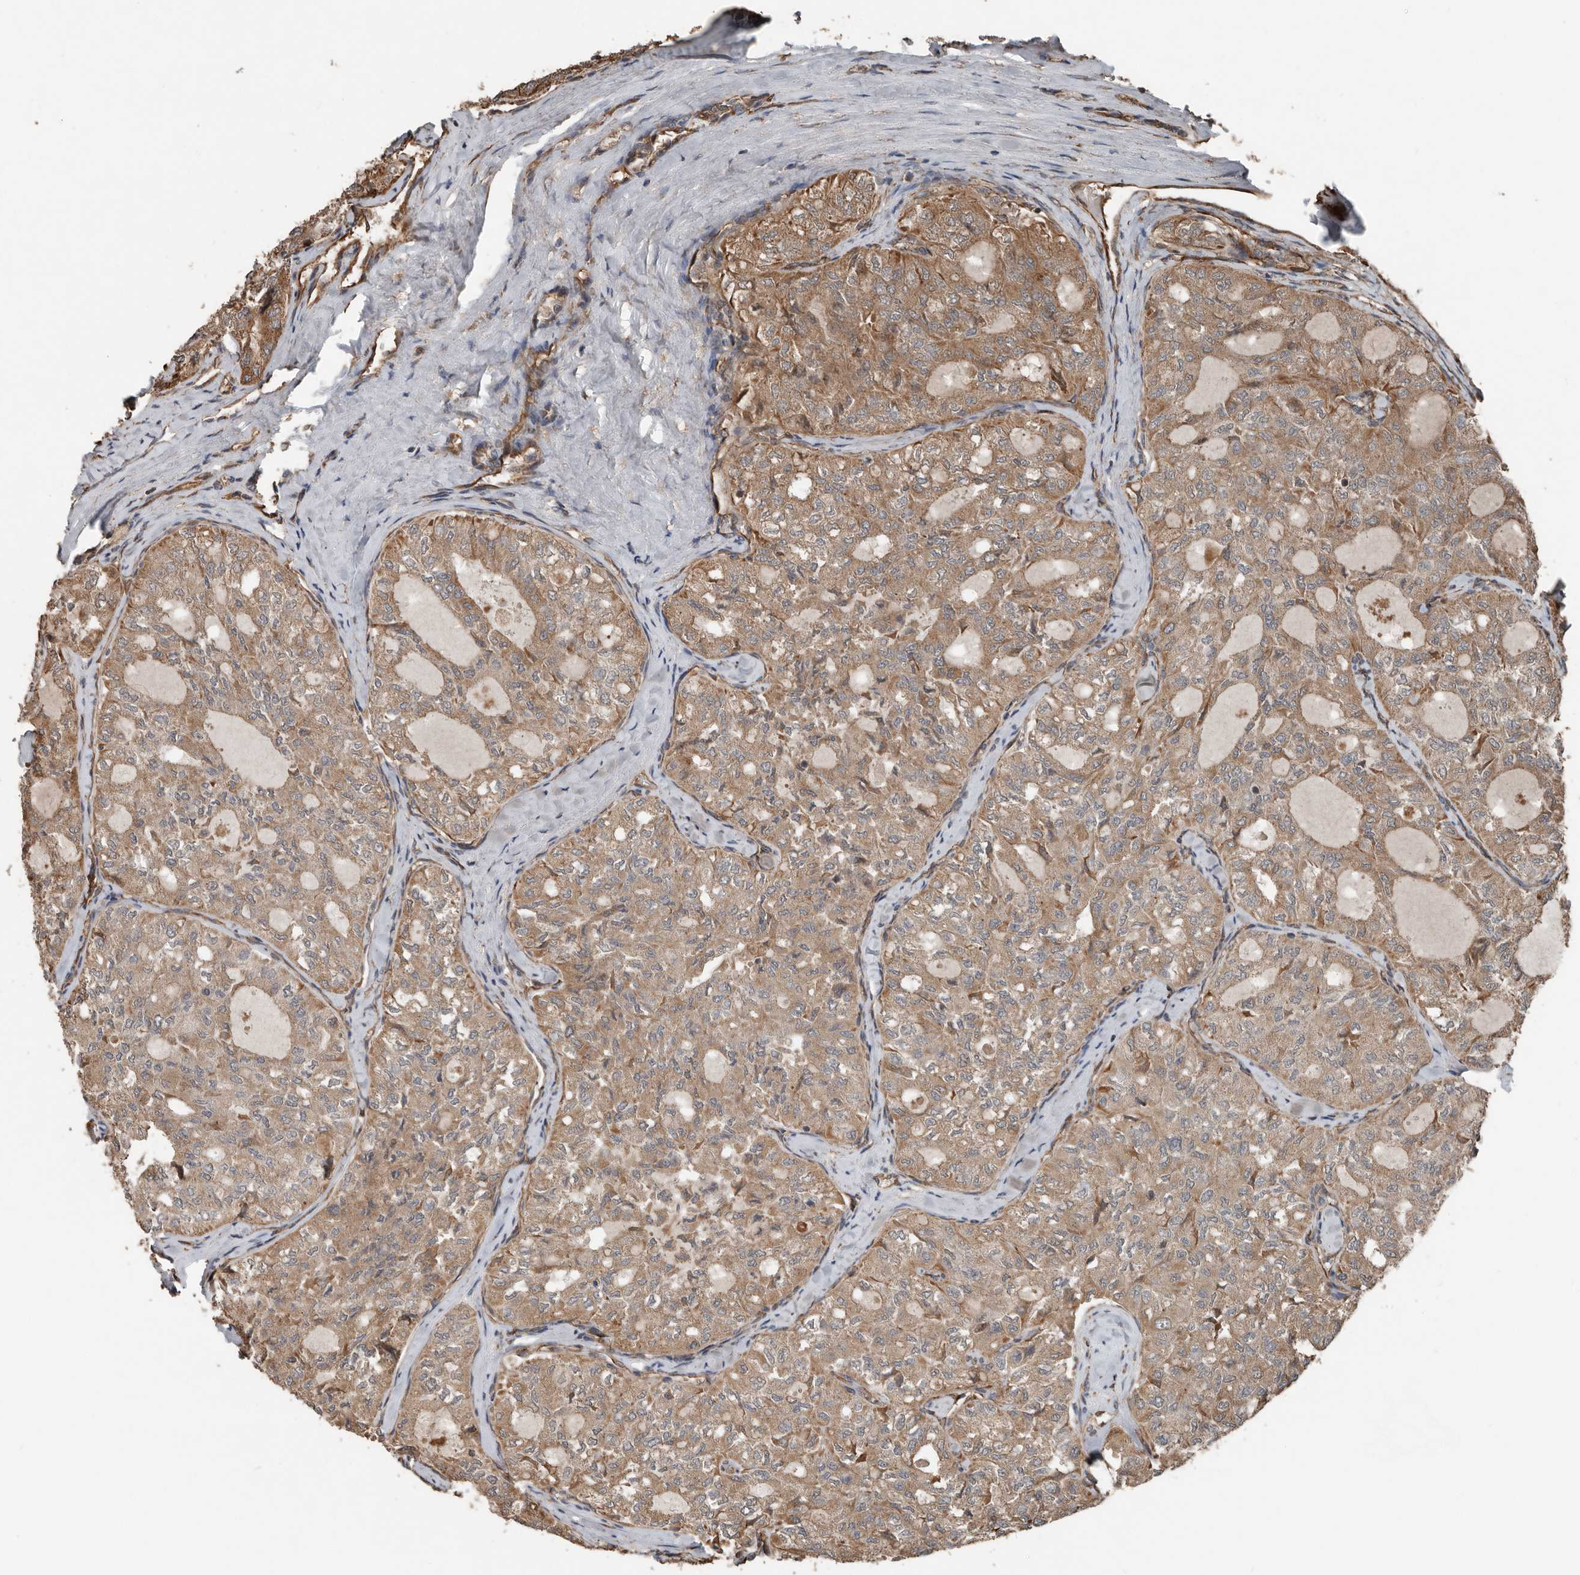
{"staining": {"intensity": "moderate", "quantity": ">75%", "location": "cytoplasmic/membranous"}, "tissue": "thyroid cancer", "cell_type": "Tumor cells", "image_type": "cancer", "snomed": [{"axis": "morphology", "description": "Follicular adenoma carcinoma, NOS"}, {"axis": "topography", "description": "Thyroid gland"}], "caption": "Human follicular adenoma carcinoma (thyroid) stained for a protein (brown) reveals moderate cytoplasmic/membranous positive positivity in about >75% of tumor cells.", "gene": "YOD1", "patient": {"sex": "male", "age": 75}}